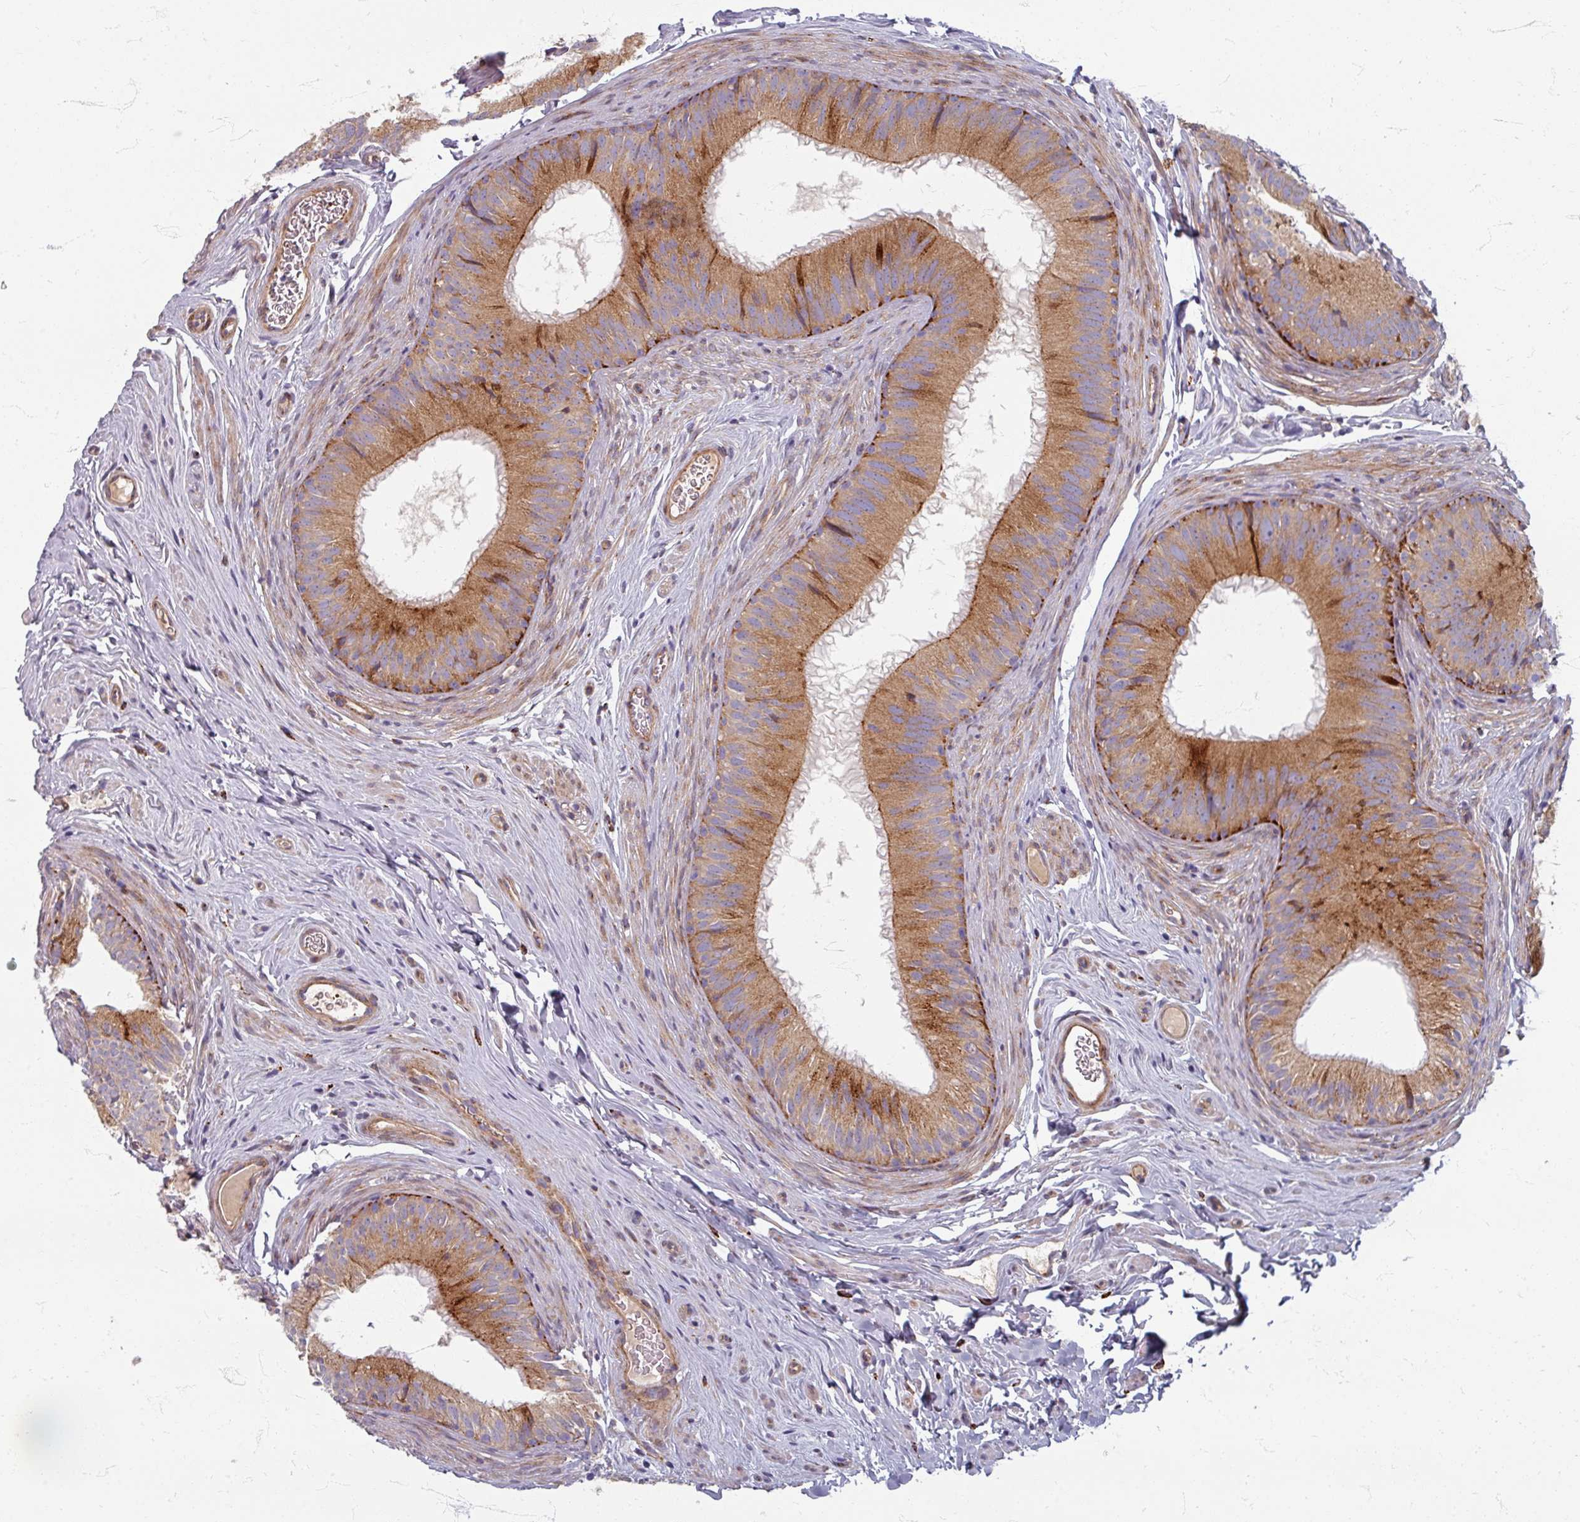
{"staining": {"intensity": "moderate", "quantity": ">75%", "location": "cytoplasmic/membranous"}, "tissue": "epididymis", "cell_type": "Glandular cells", "image_type": "normal", "snomed": [{"axis": "morphology", "description": "Normal tissue, NOS"}, {"axis": "topography", "description": "Epididymis, spermatic cord, NOS"}], "caption": "Brown immunohistochemical staining in benign human epididymis reveals moderate cytoplasmic/membranous positivity in approximately >75% of glandular cells. (DAB (3,3'-diaminobenzidine) IHC, brown staining for protein, blue staining for nuclei).", "gene": "GABARAPL1", "patient": {"sex": "male", "age": 25}}